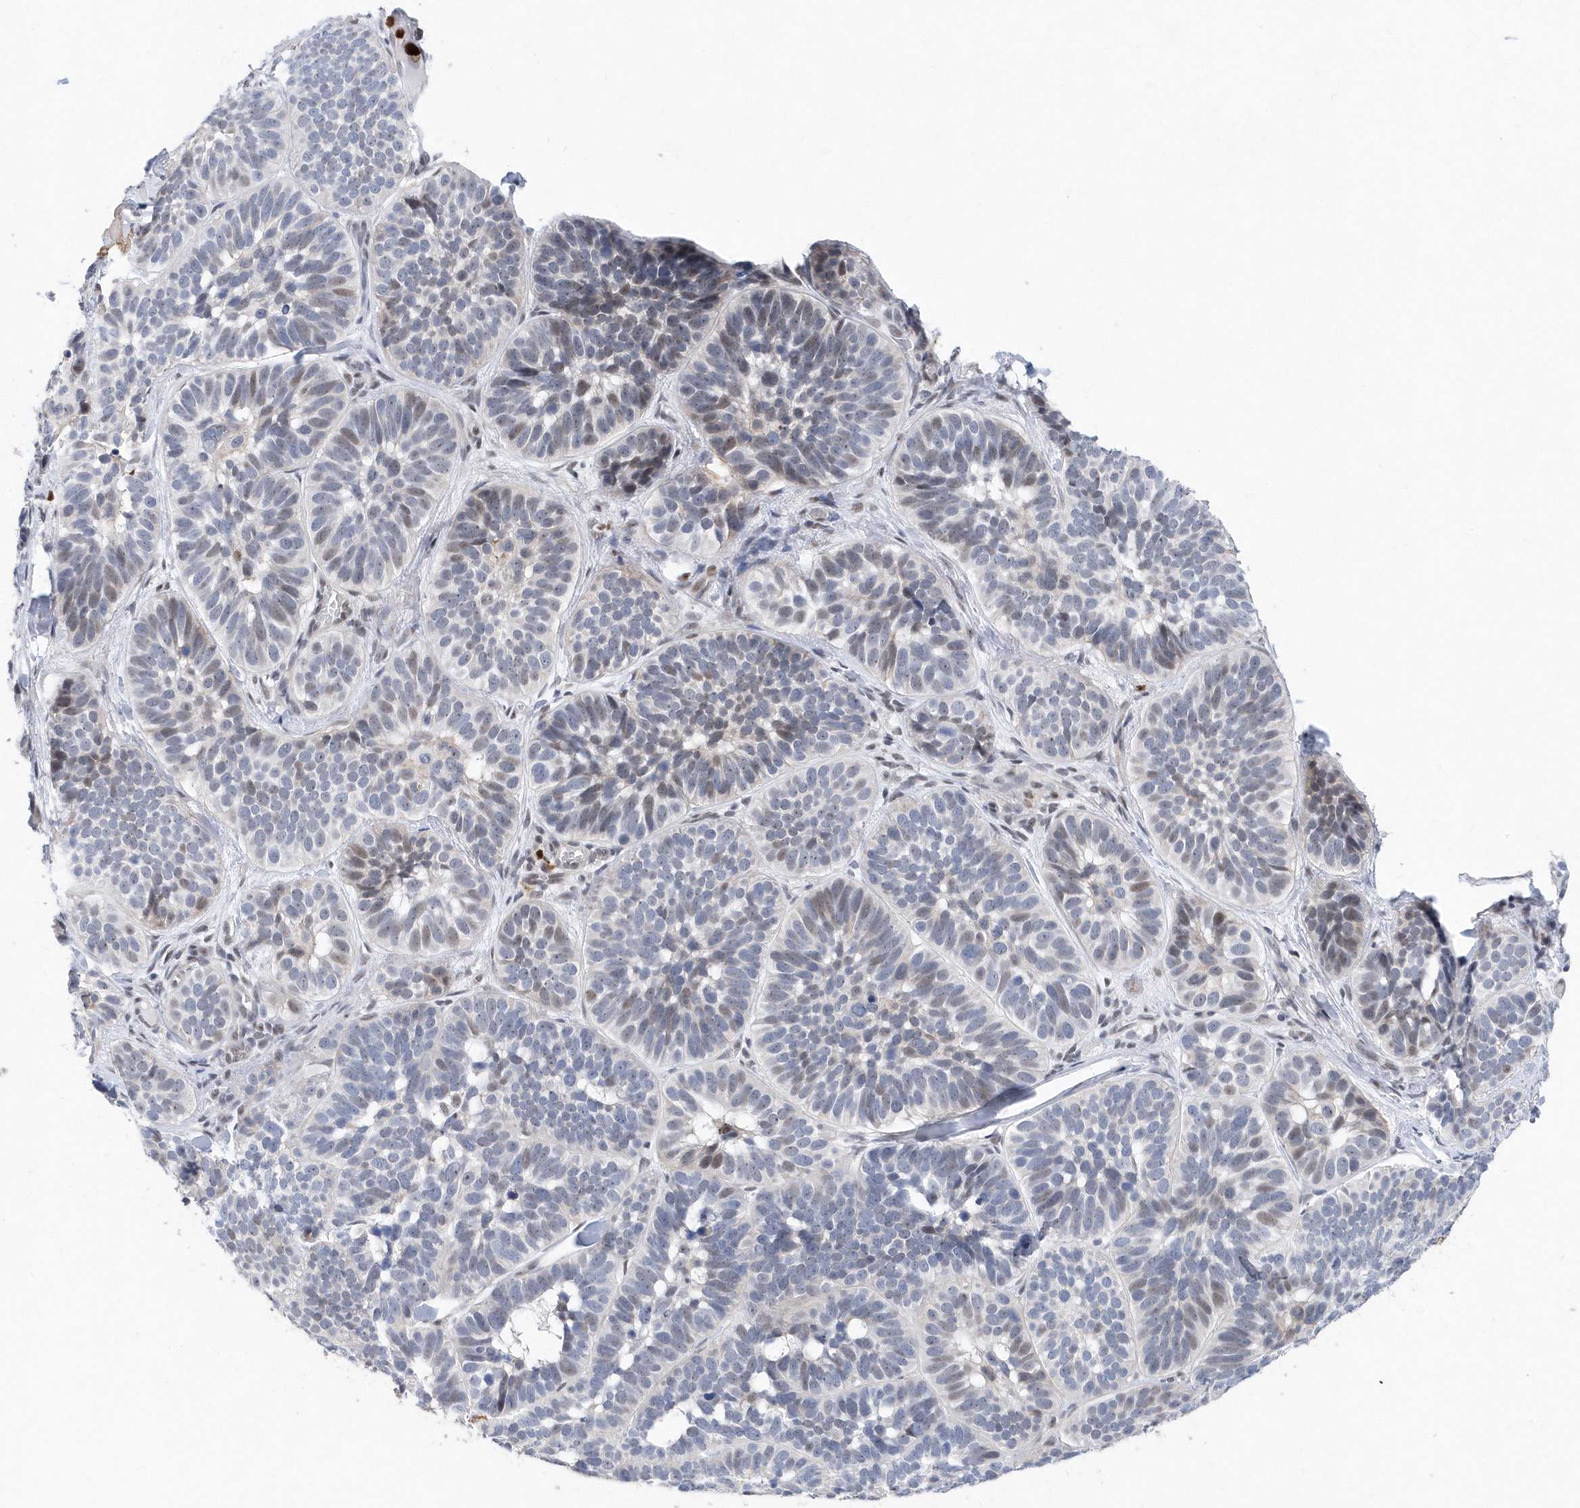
{"staining": {"intensity": "negative", "quantity": "none", "location": "none"}, "tissue": "skin cancer", "cell_type": "Tumor cells", "image_type": "cancer", "snomed": [{"axis": "morphology", "description": "Basal cell carcinoma"}, {"axis": "topography", "description": "Skin"}], "caption": "High power microscopy photomicrograph of an IHC image of skin basal cell carcinoma, revealing no significant positivity in tumor cells.", "gene": "RPP30", "patient": {"sex": "male", "age": 62}}